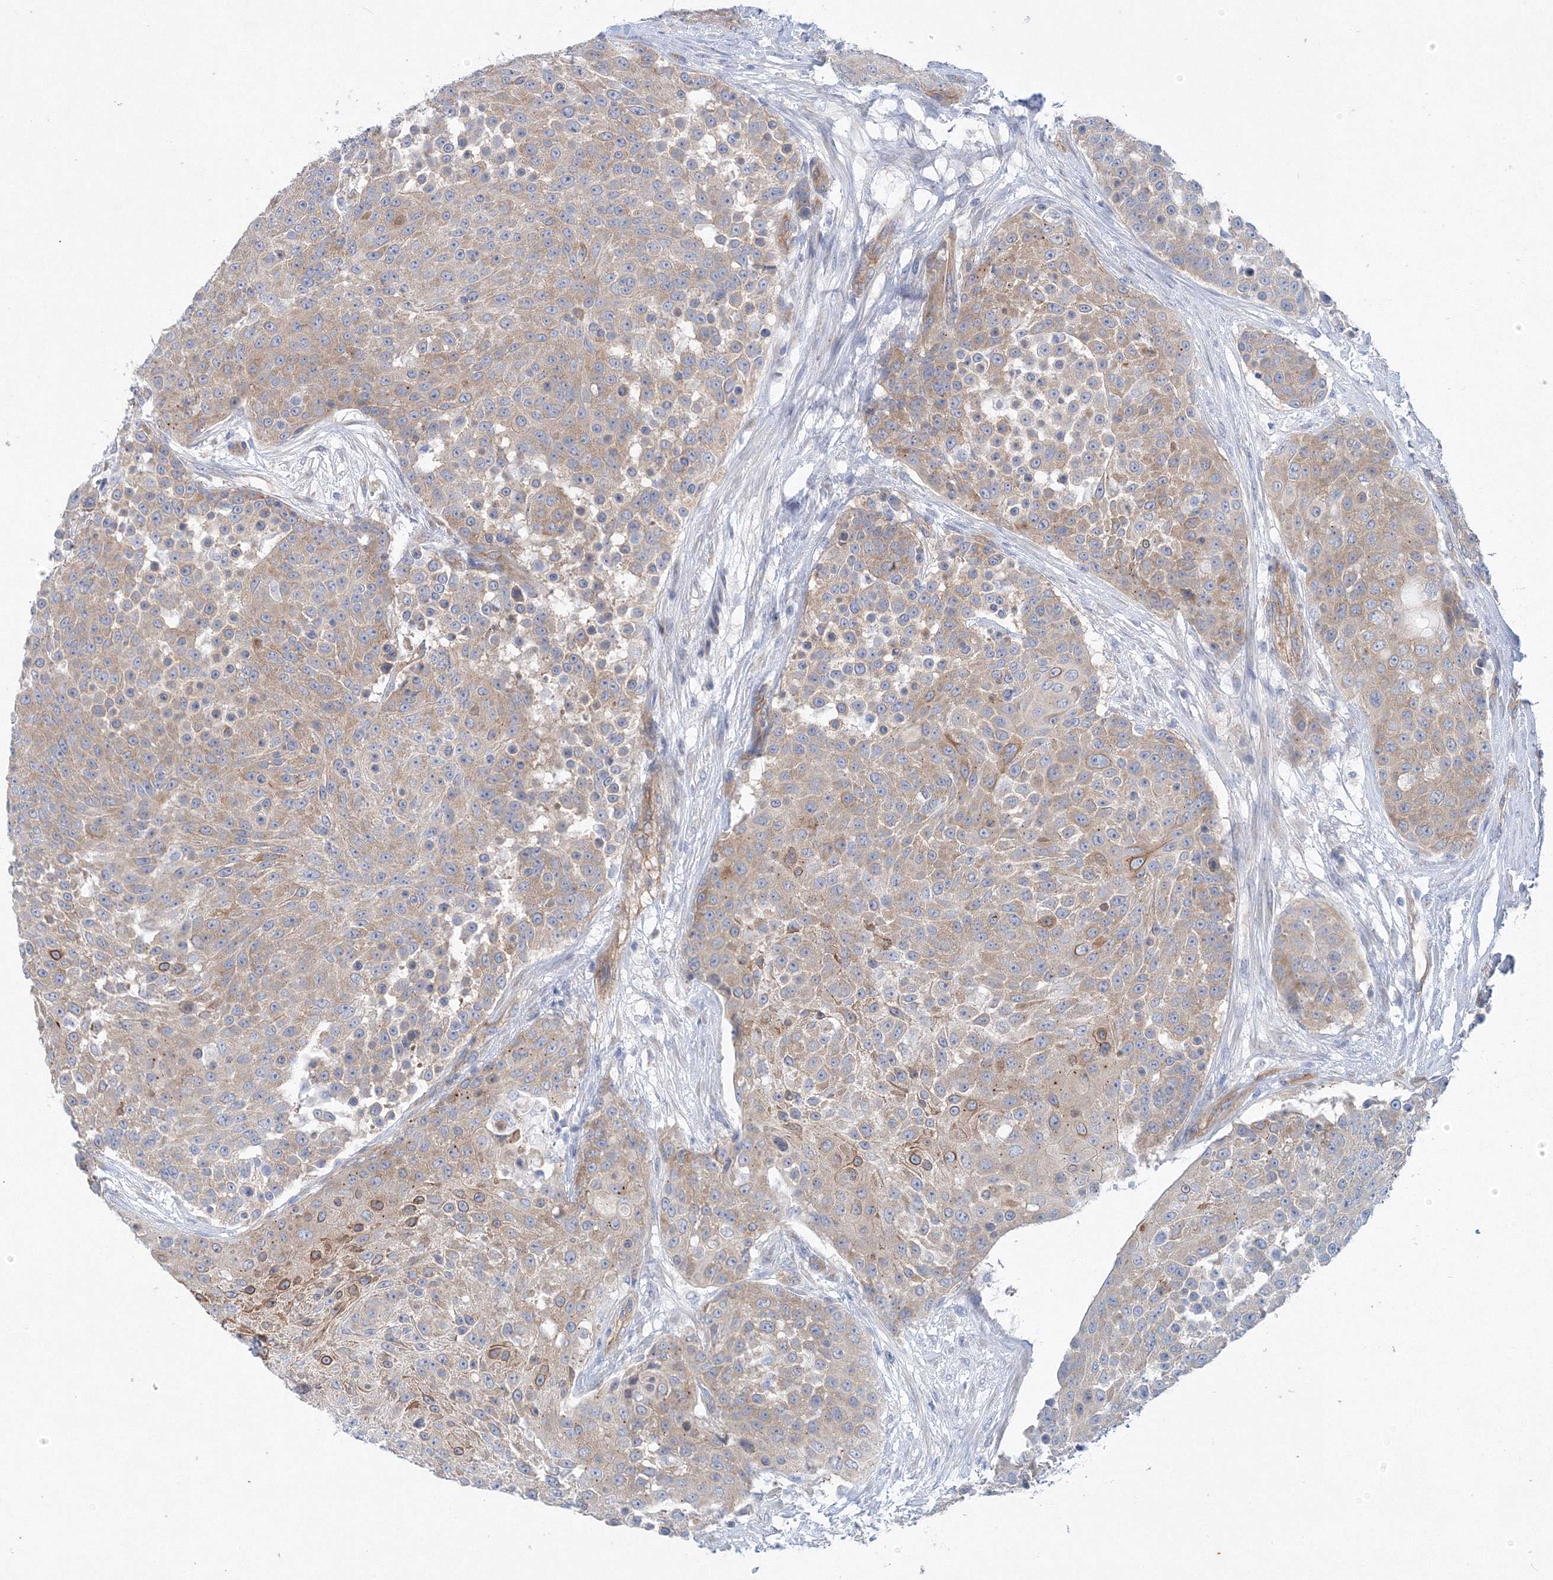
{"staining": {"intensity": "weak", "quantity": "25%-75%", "location": "cytoplasmic/membranous"}, "tissue": "urothelial cancer", "cell_type": "Tumor cells", "image_type": "cancer", "snomed": [{"axis": "morphology", "description": "Urothelial carcinoma, High grade"}, {"axis": "topography", "description": "Urinary bladder"}], "caption": "Immunohistochemical staining of urothelial cancer shows low levels of weak cytoplasmic/membranous positivity in approximately 25%-75% of tumor cells. Immunohistochemistry (ihc) stains the protein in brown and the nuclei are stained blue.", "gene": "TANC1", "patient": {"sex": "female", "age": 63}}